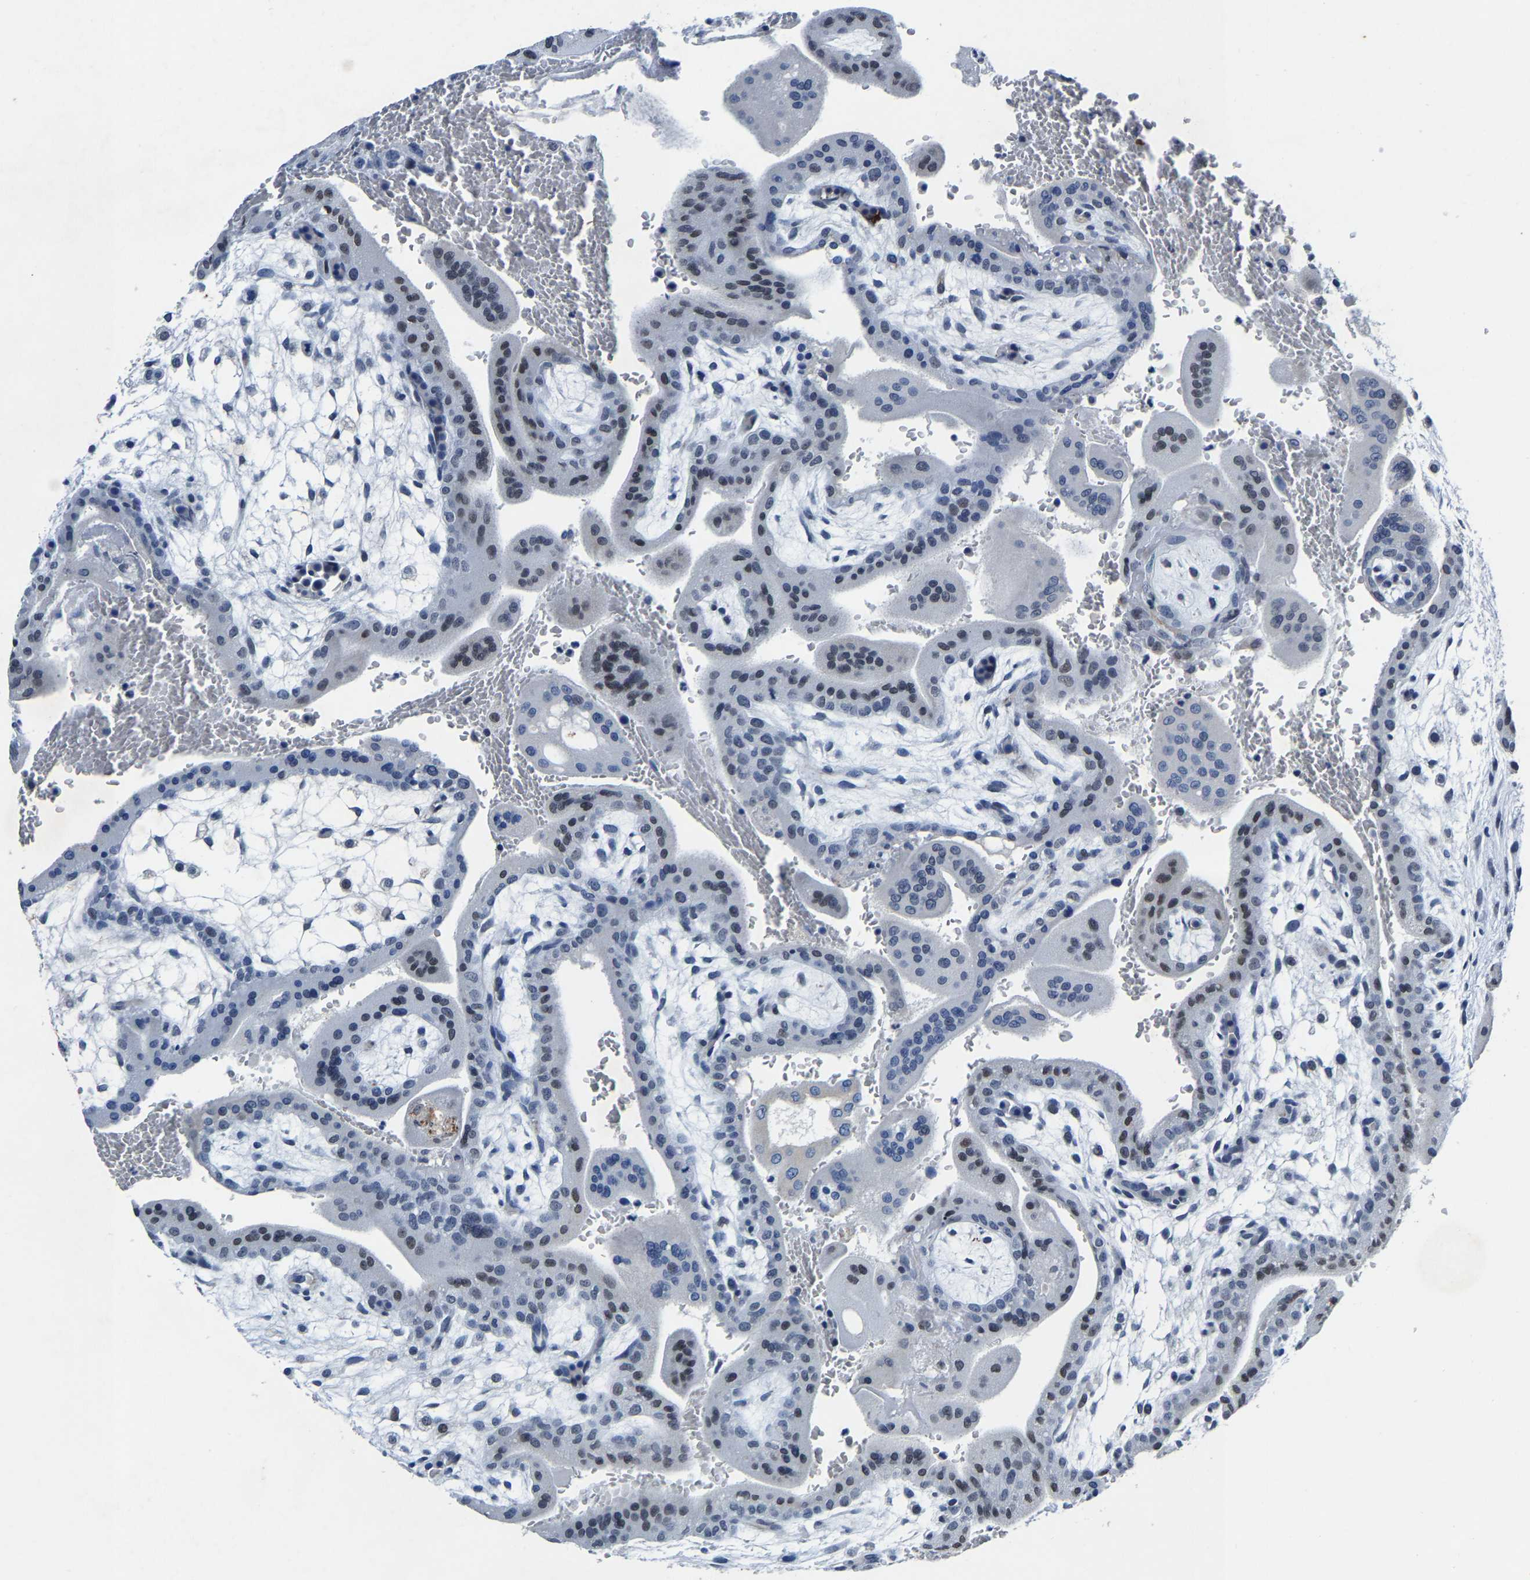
{"staining": {"intensity": "moderate", "quantity": "25%-75%", "location": "nuclear"}, "tissue": "placenta", "cell_type": "Decidual cells", "image_type": "normal", "snomed": [{"axis": "morphology", "description": "Normal tissue, NOS"}, {"axis": "topography", "description": "Placenta"}], "caption": "IHC staining of unremarkable placenta, which exhibits medium levels of moderate nuclear staining in about 25%-75% of decidual cells indicating moderate nuclear protein positivity. The staining was performed using DAB (brown) for protein detection and nuclei were counterstained in hematoxylin (blue).", "gene": "UBN2", "patient": {"sex": "female", "age": 35}}